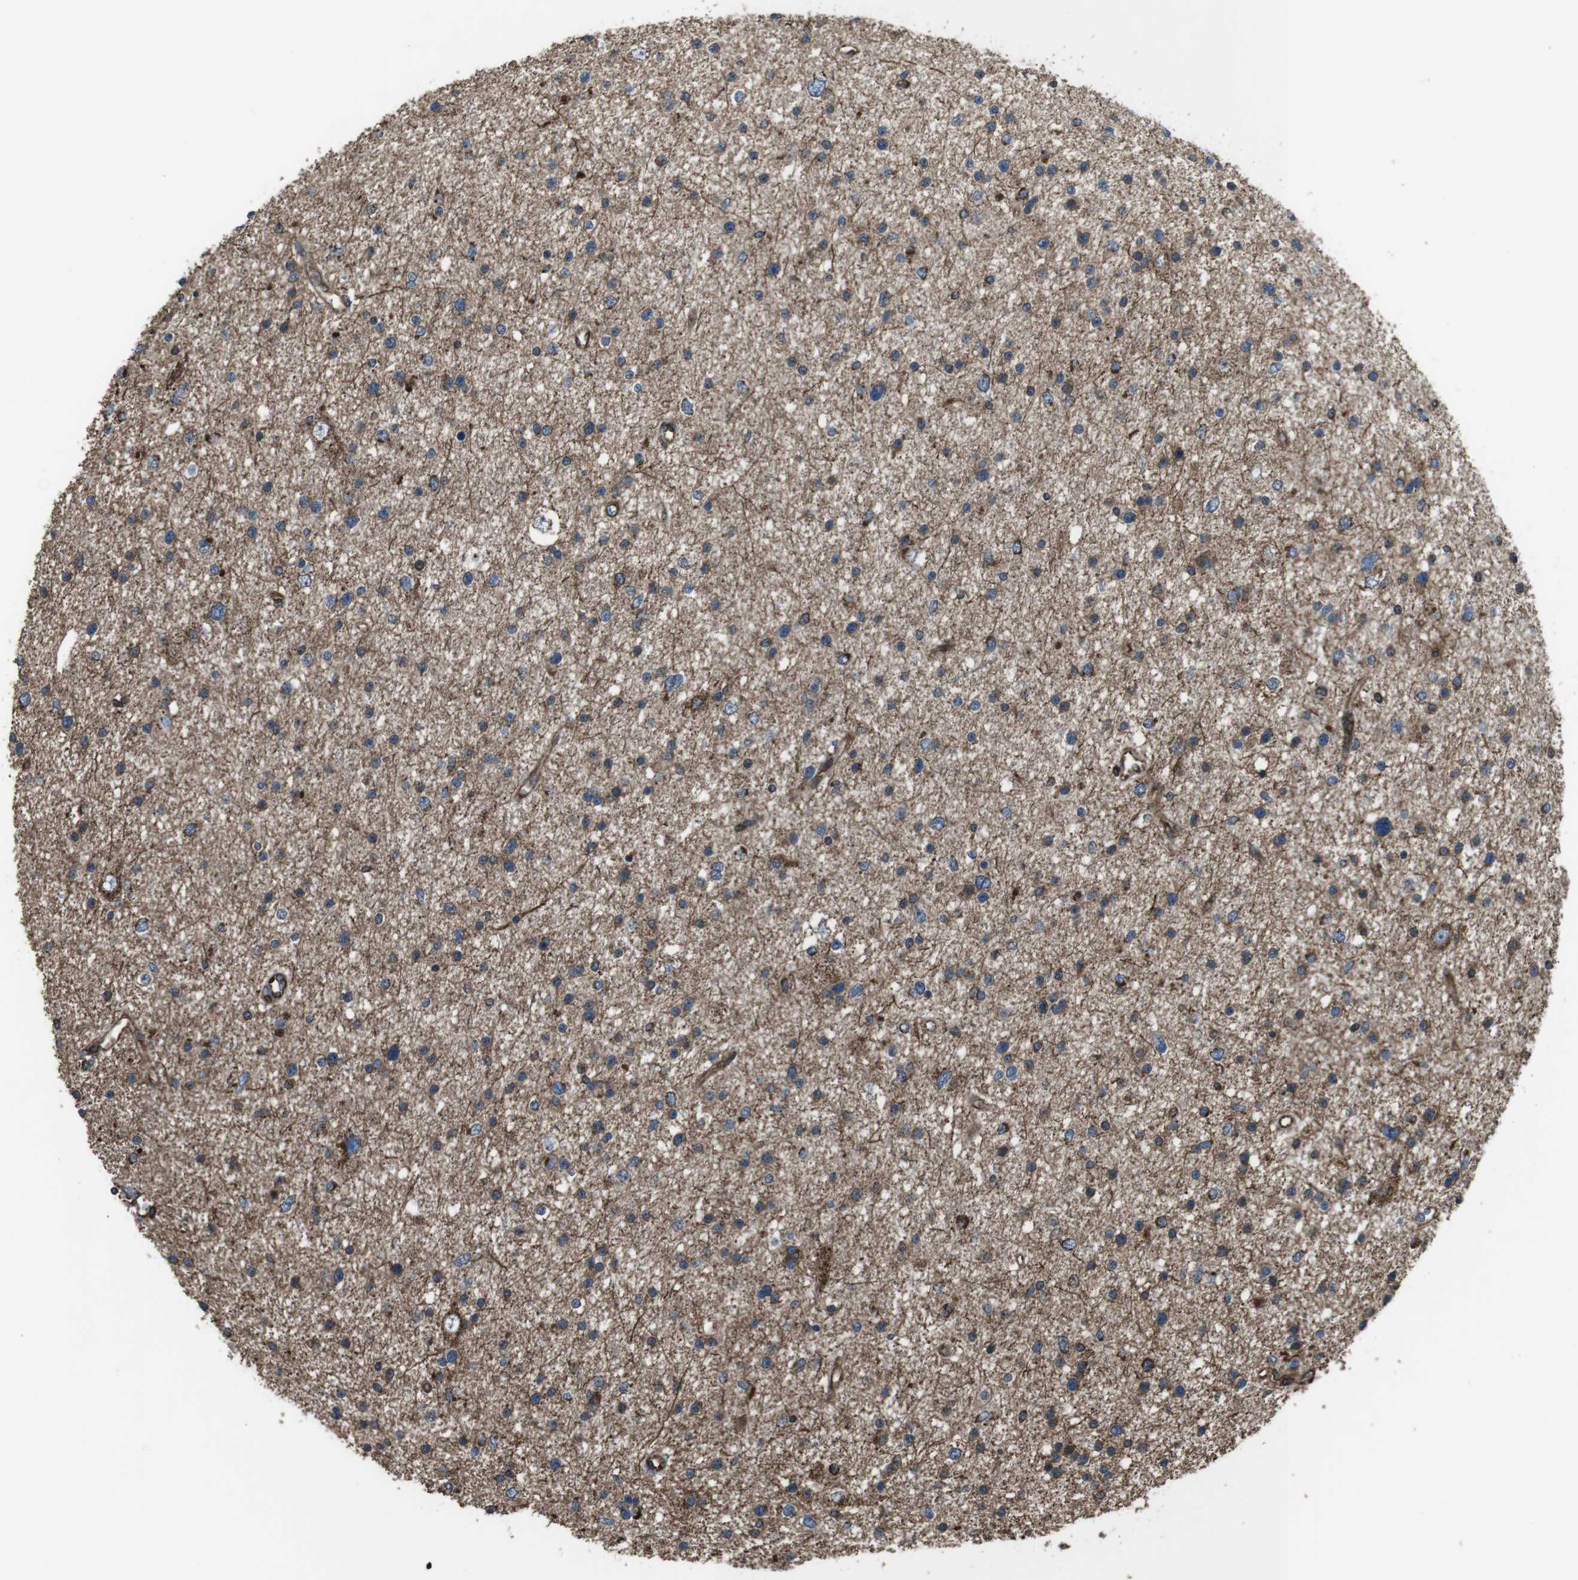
{"staining": {"intensity": "moderate", "quantity": "<25%", "location": "cytoplasmic/membranous"}, "tissue": "glioma", "cell_type": "Tumor cells", "image_type": "cancer", "snomed": [{"axis": "morphology", "description": "Glioma, malignant, Low grade"}, {"axis": "topography", "description": "Brain"}], "caption": "Human glioma stained with a brown dye exhibits moderate cytoplasmic/membranous positive staining in approximately <25% of tumor cells.", "gene": "GIMAP8", "patient": {"sex": "female", "age": 37}}